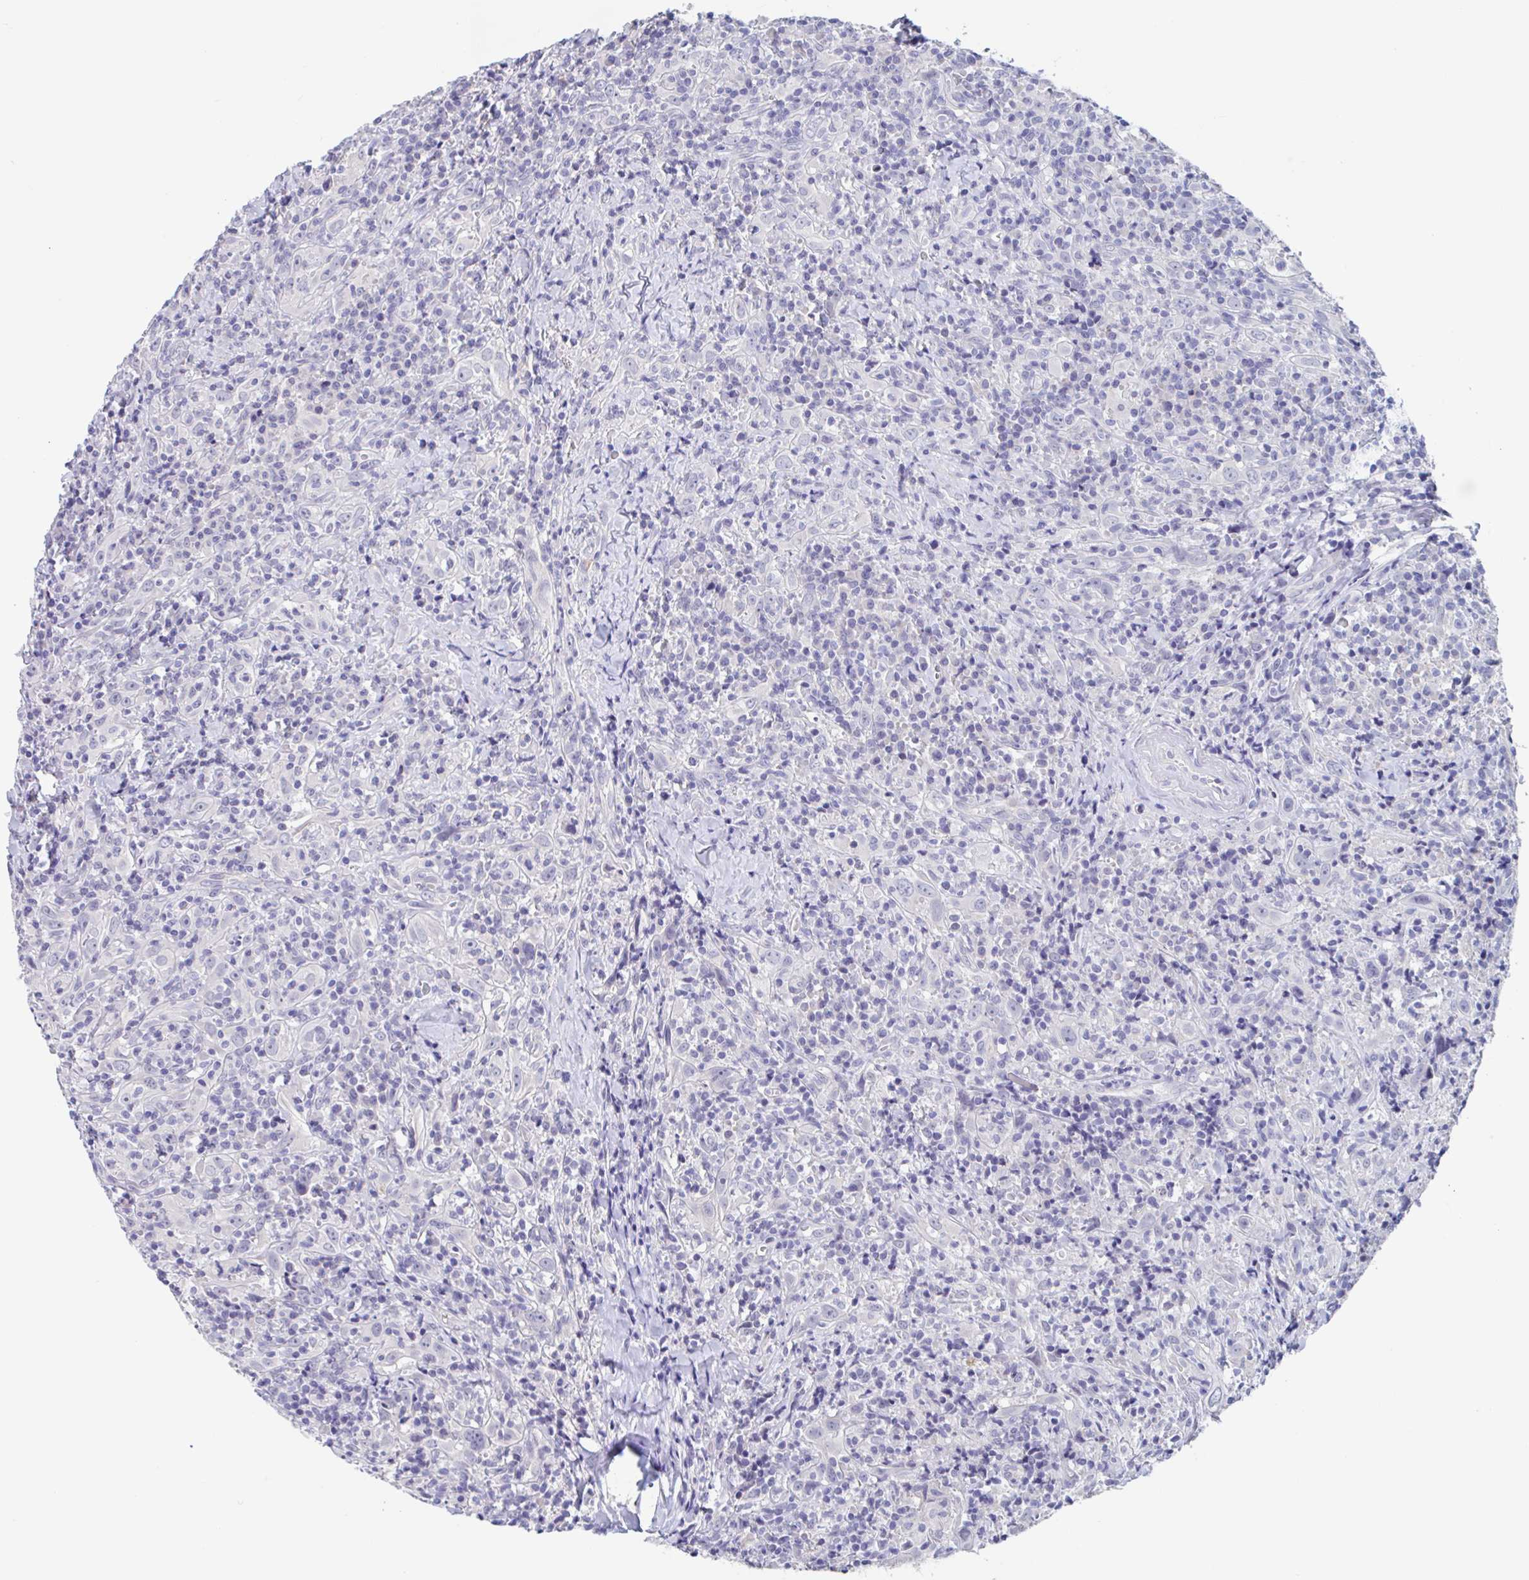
{"staining": {"intensity": "negative", "quantity": "none", "location": "none"}, "tissue": "head and neck cancer", "cell_type": "Tumor cells", "image_type": "cancer", "snomed": [{"axis": "morphology", "description": "Squamous cell carcinoma, NOS"}, {"axis": "topography", "description": "Head-Neck"}], "caption": "There is no significant expression in tumor cells of head and neck cancer (squamous cell carcinoma).", "gene": "UNKL", "patient": {"sex": "female", "age": 95}}